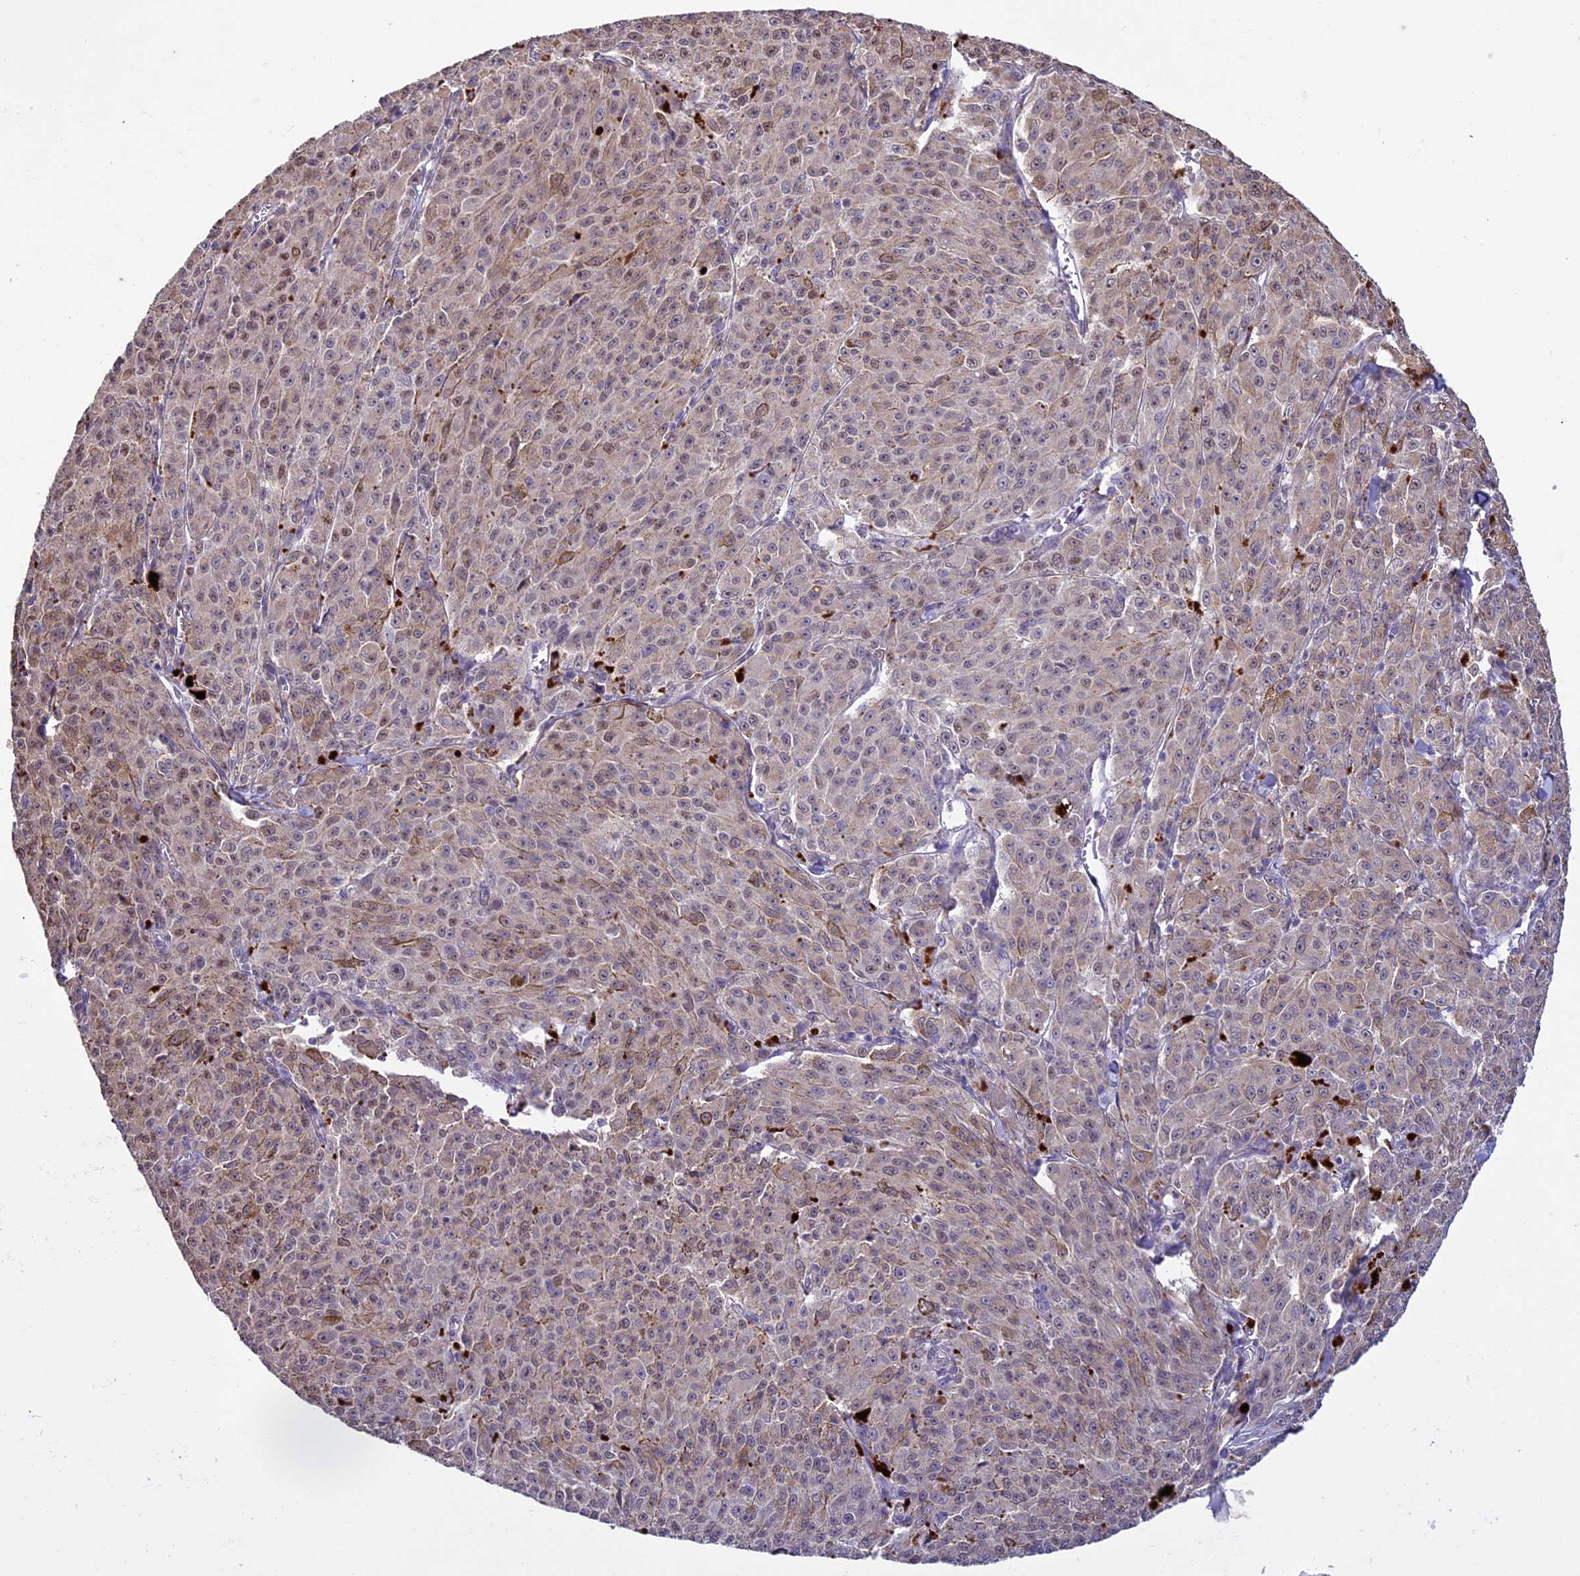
{"staining": {"intensity": "weak", "quantity": "25%-75%", "location": "nuclear"}, "tissue": "melanoma", "cell_type": "Tumor cells", "image_type": "cancer", "snomed": [{"axis": "morphology", "description": "Malignant melanoma, NOS"}, {"axis": "topography", "description": "Skin"}], "caption": "This is a micrograph of immunohistochemistry (IHC) staining of malignant melanoma, which shows weak positivity in the nuclear of tumor cells.", "gene": "C3orf70", "patient": {"sex": "female", "age": 52}}